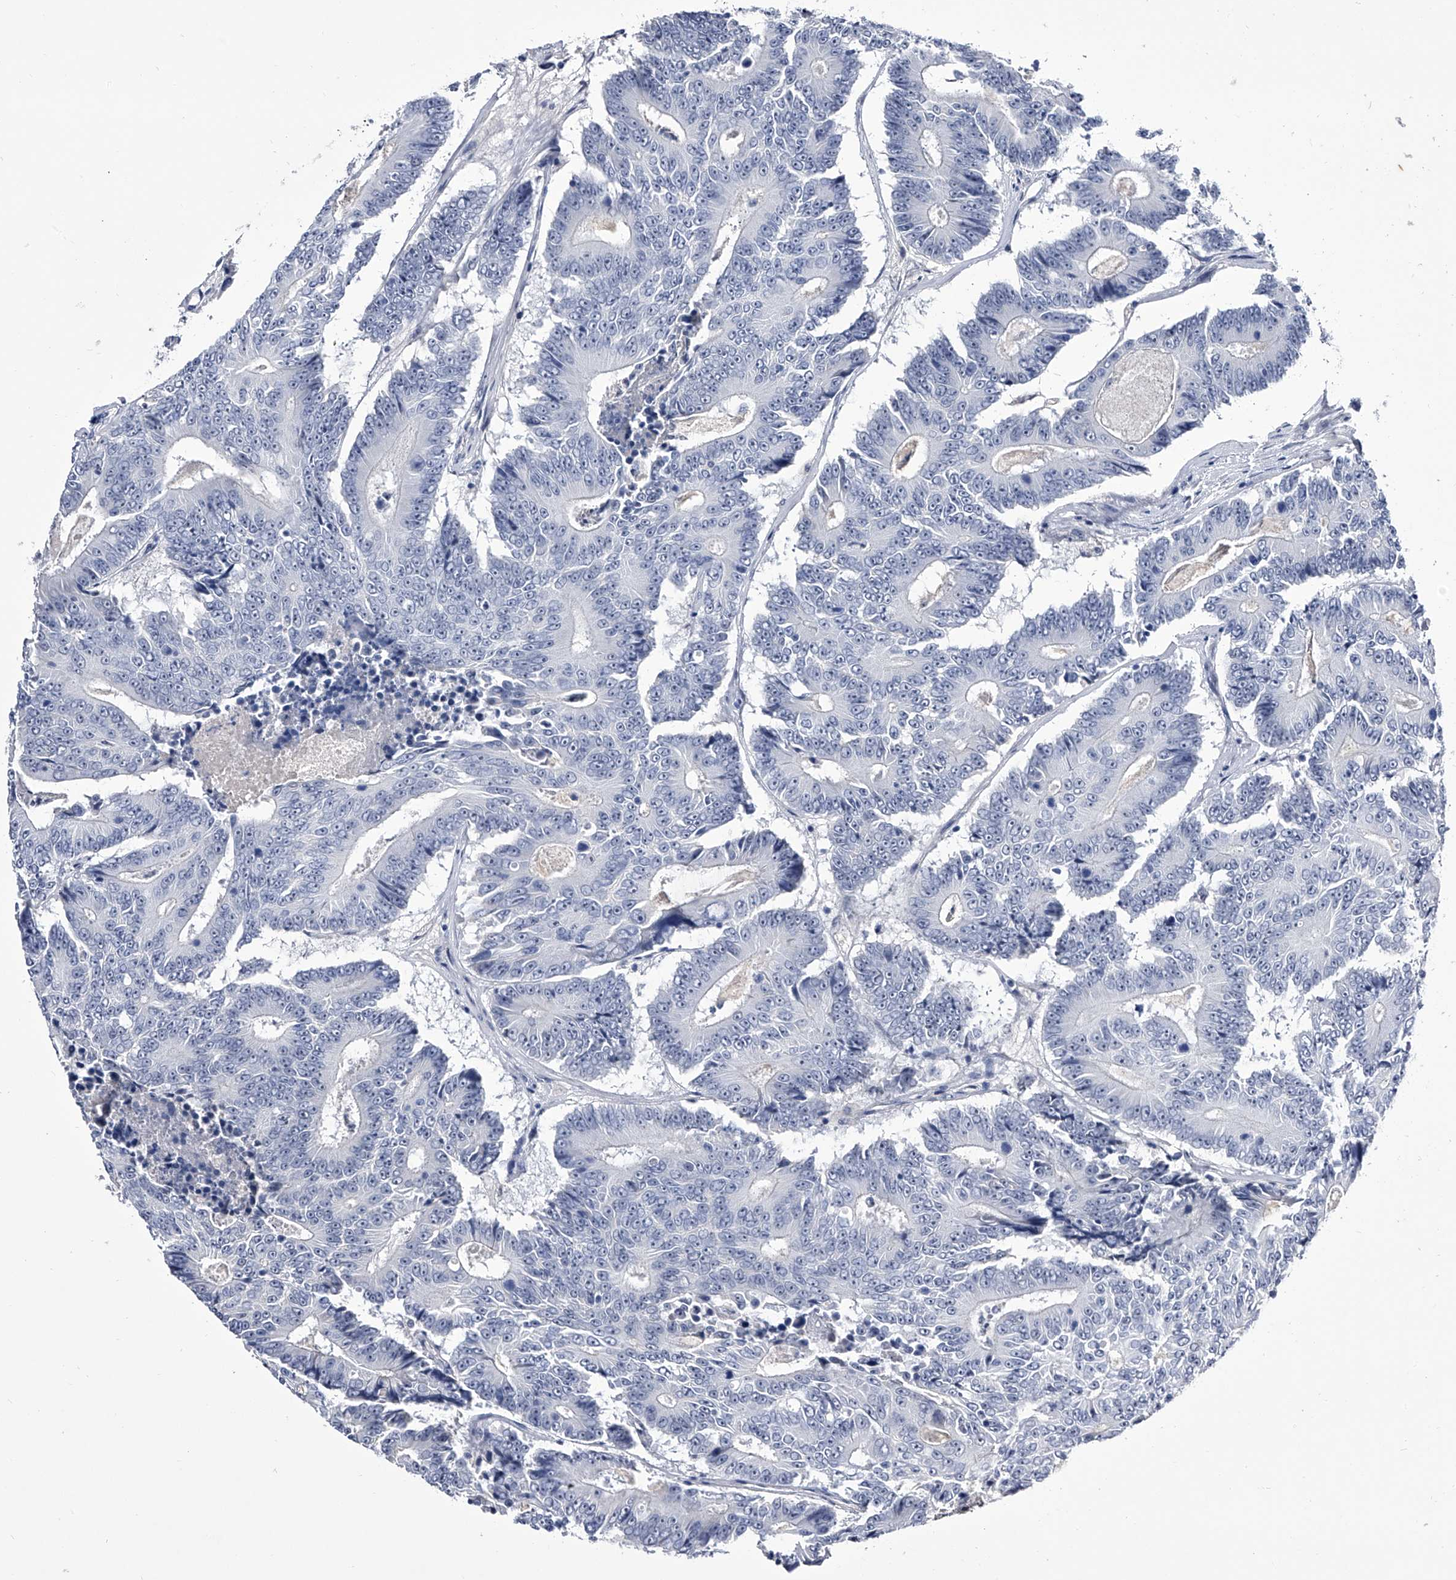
{"staining": {"intensity": "negative", "quantity": "none", "location": "none"}, "tissue": "colorectal cancer", "cell_type": "Tumor cells", "image_type": "cancer", "snomed": [{"axis": "morphology", "description": "Adenocarcinoma, NOS"}, {"axis": "topography", "description": "Colon"}], "caption": "A micrograph of human adenocarcinoma (colorectal) is negative for staining in tumor cells.", "gene": "CRISP2", "patient": {"sex": "male", "age": 83}}